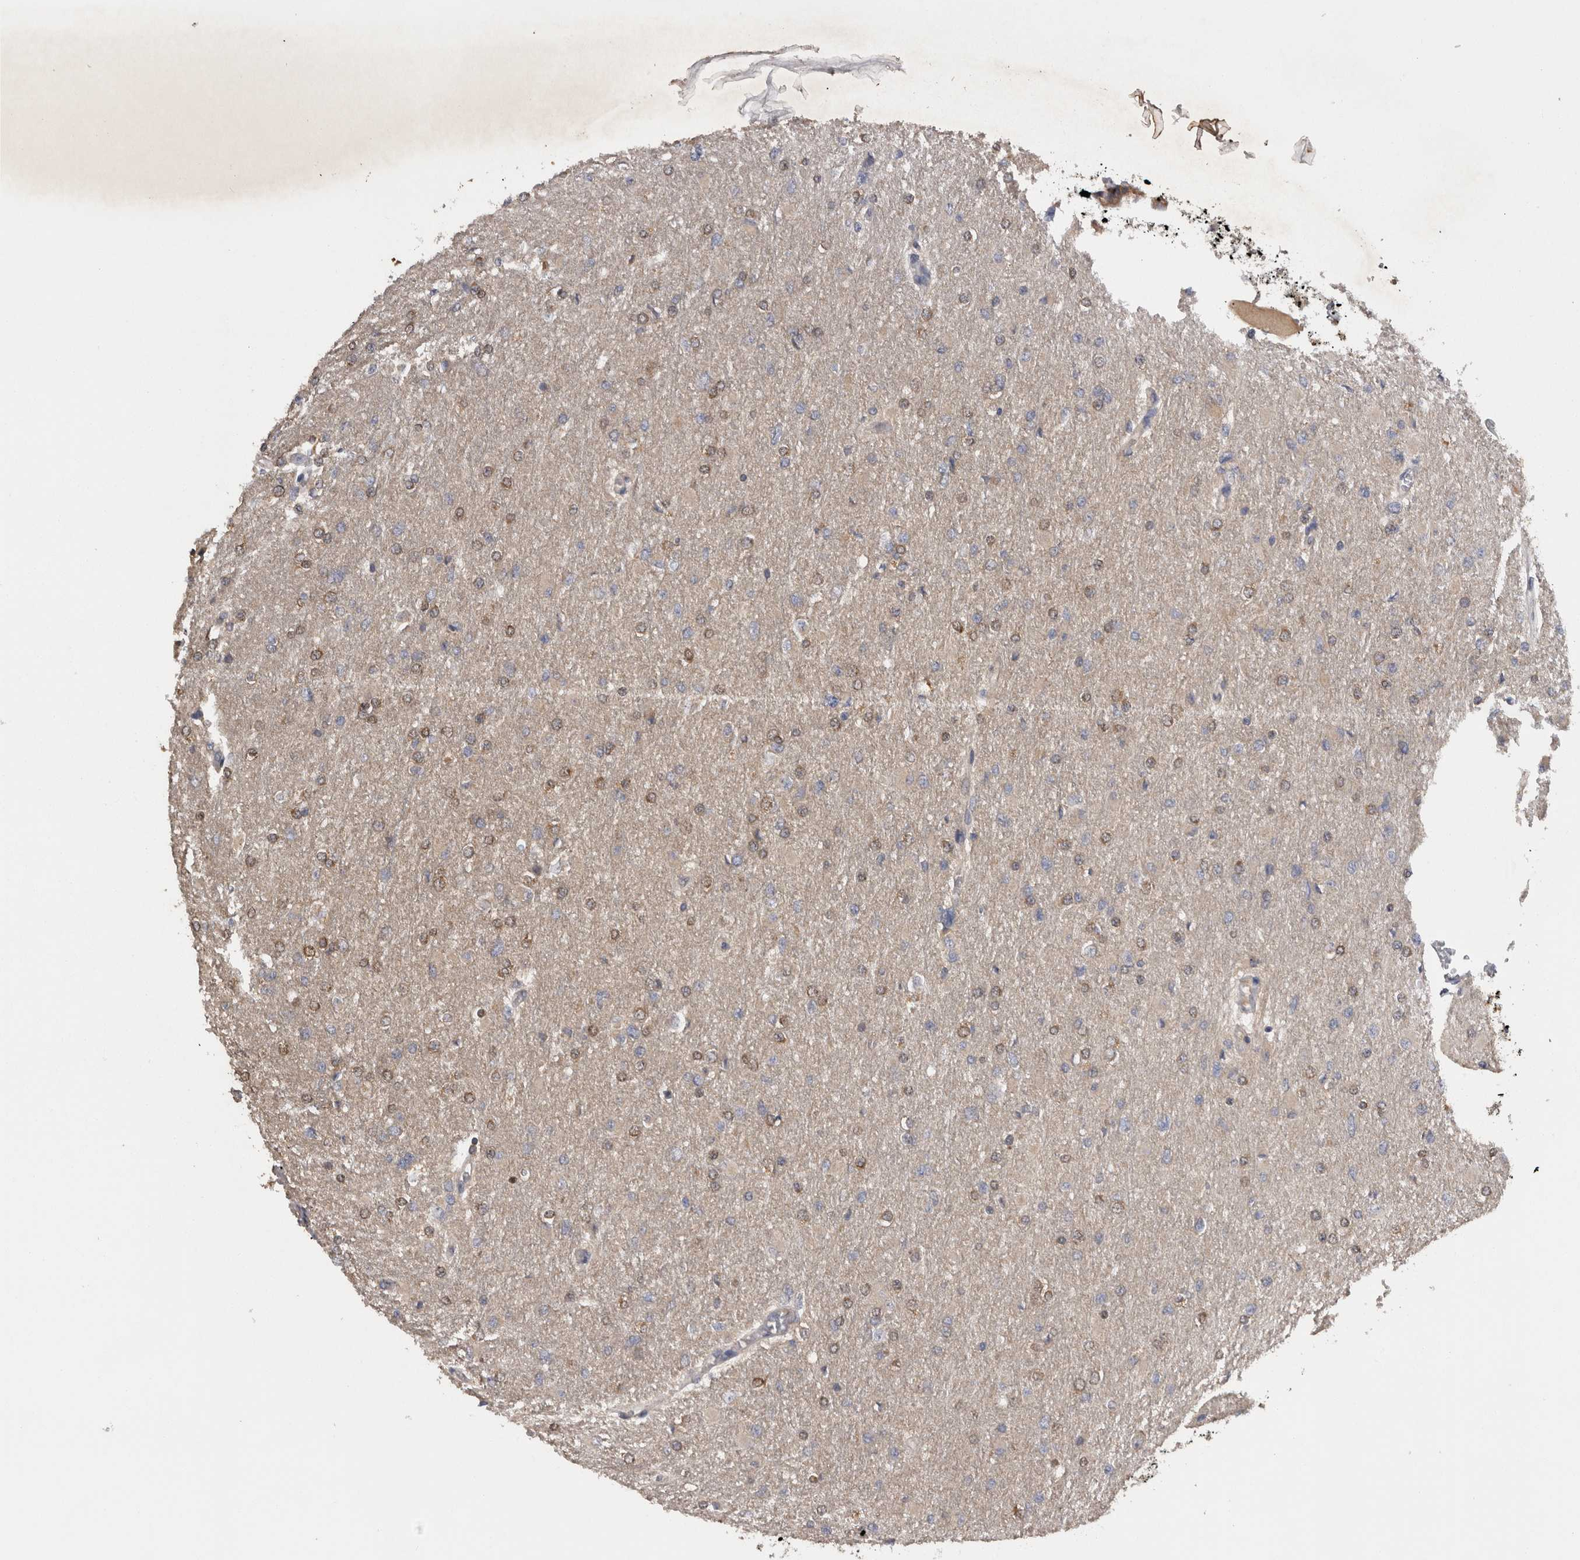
{"staining": {"intensity": "weak", "quantity": "25%-75%", "location": "cytoplasmic/membranous"}, "tissue": "glioma", "cell_type": "Tumor cells", "image_type": "cancer", "snomed": [{"axis": "morphology", "description": "Glioma, malignant, High grade"}, {"axis": "topography", "description": "Cerebral cortex"}], "caption": "An IHC histopathology image of neoplastic tissue is shown. Protein staining in brown shows weak cytoplasmic/membranous positivity in malignant glioma (high-grade) within tumor cells.", "gene": "TMED7", "patient": {"sex": "female", "age": 36}}